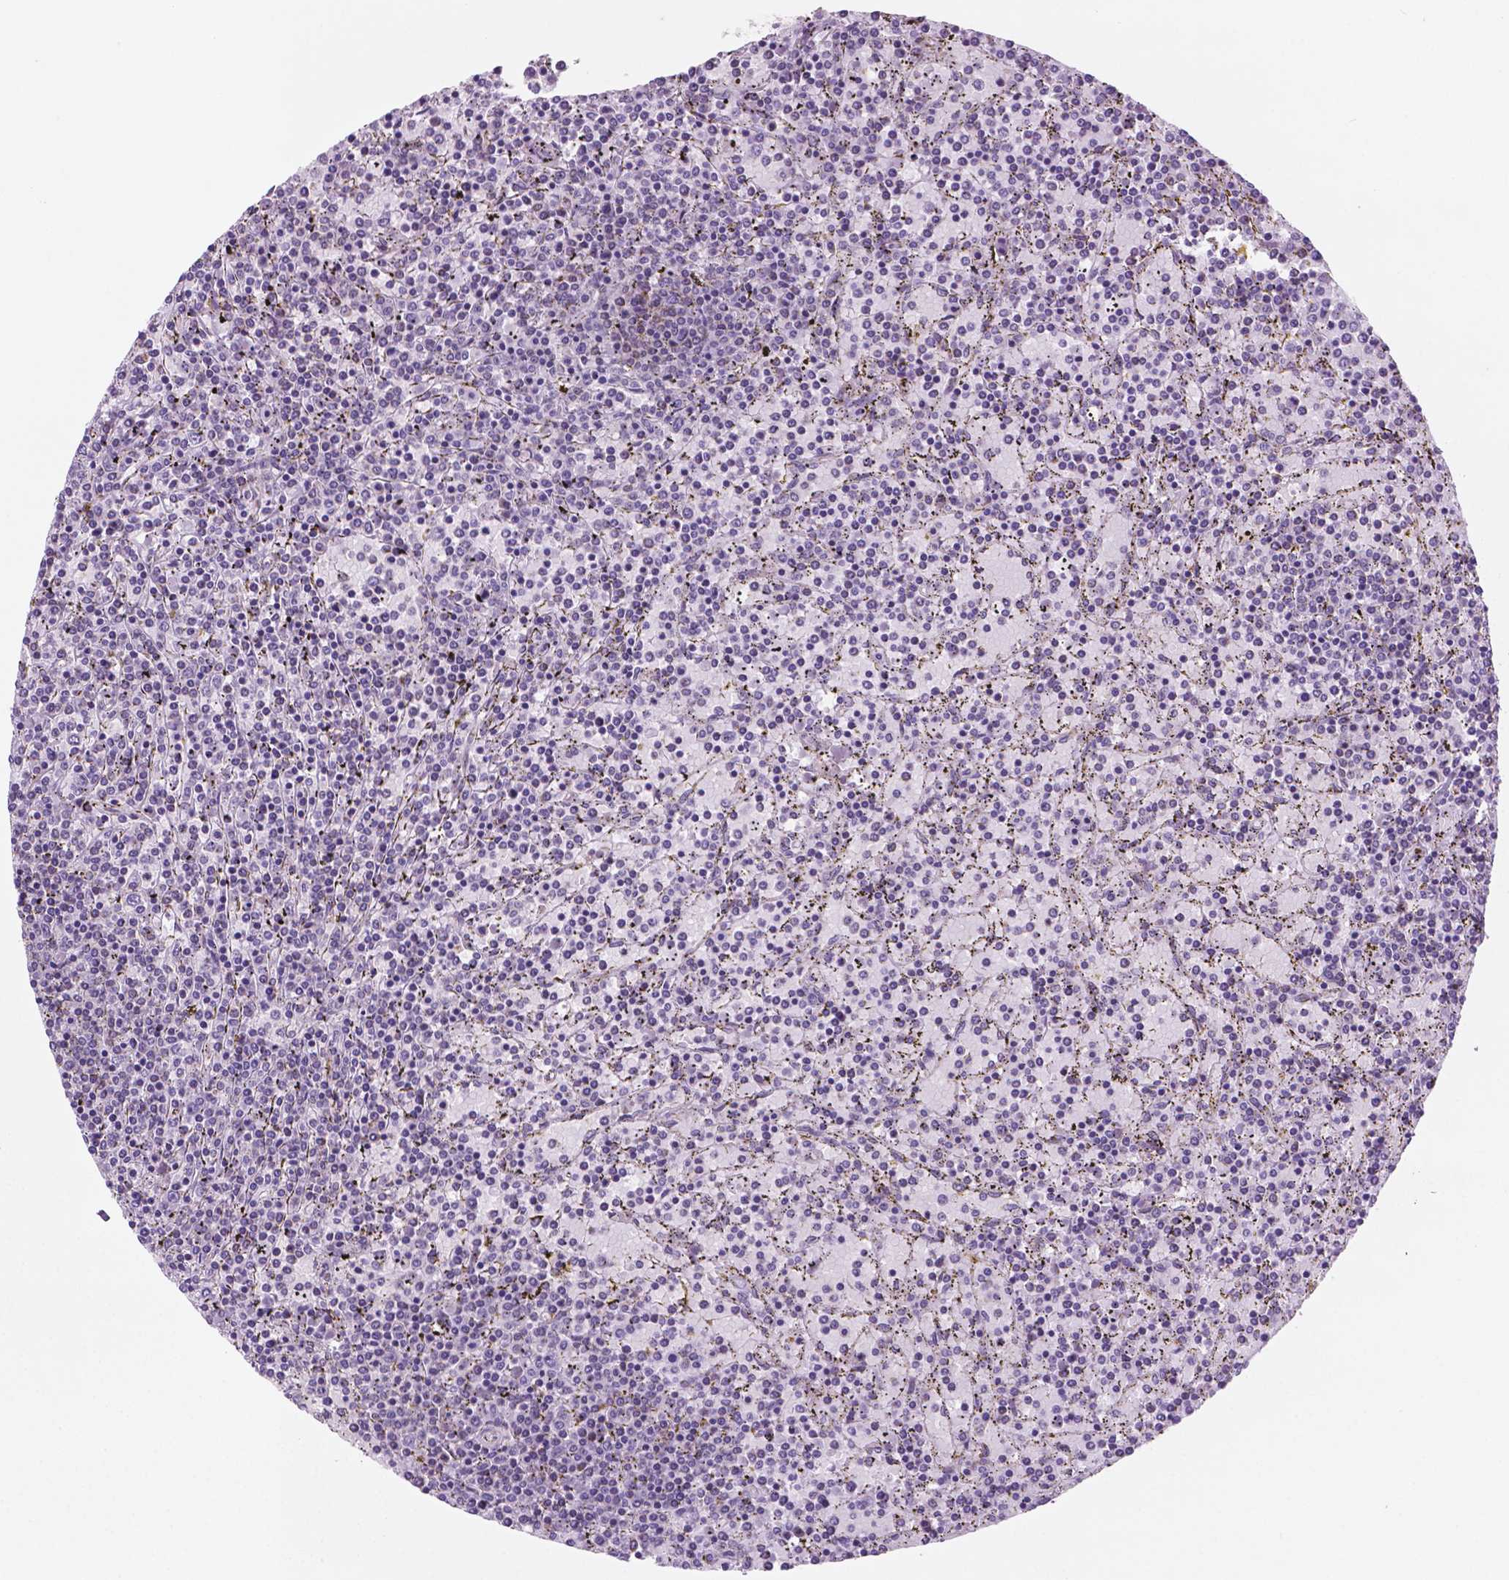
{"staining": {"intensity": "negative", "quantity": "none", "location": "none"}, "tissue": "lymphoma", "cell_type": "Tumor cells", "image_type": "cancer", "snomed": [{"axis": "morphology", "description": "Malignant lymphoma, non-Hodgkin's type, Low grade"}, {"axis": "topography", "description": "Spleen"}], "caption": "Immunohistochemical staining of human lymphoma shows no significant positivity in tumor cells.", "gene": "C18orf21", "patient": {"sex": "female", "age": 77}}